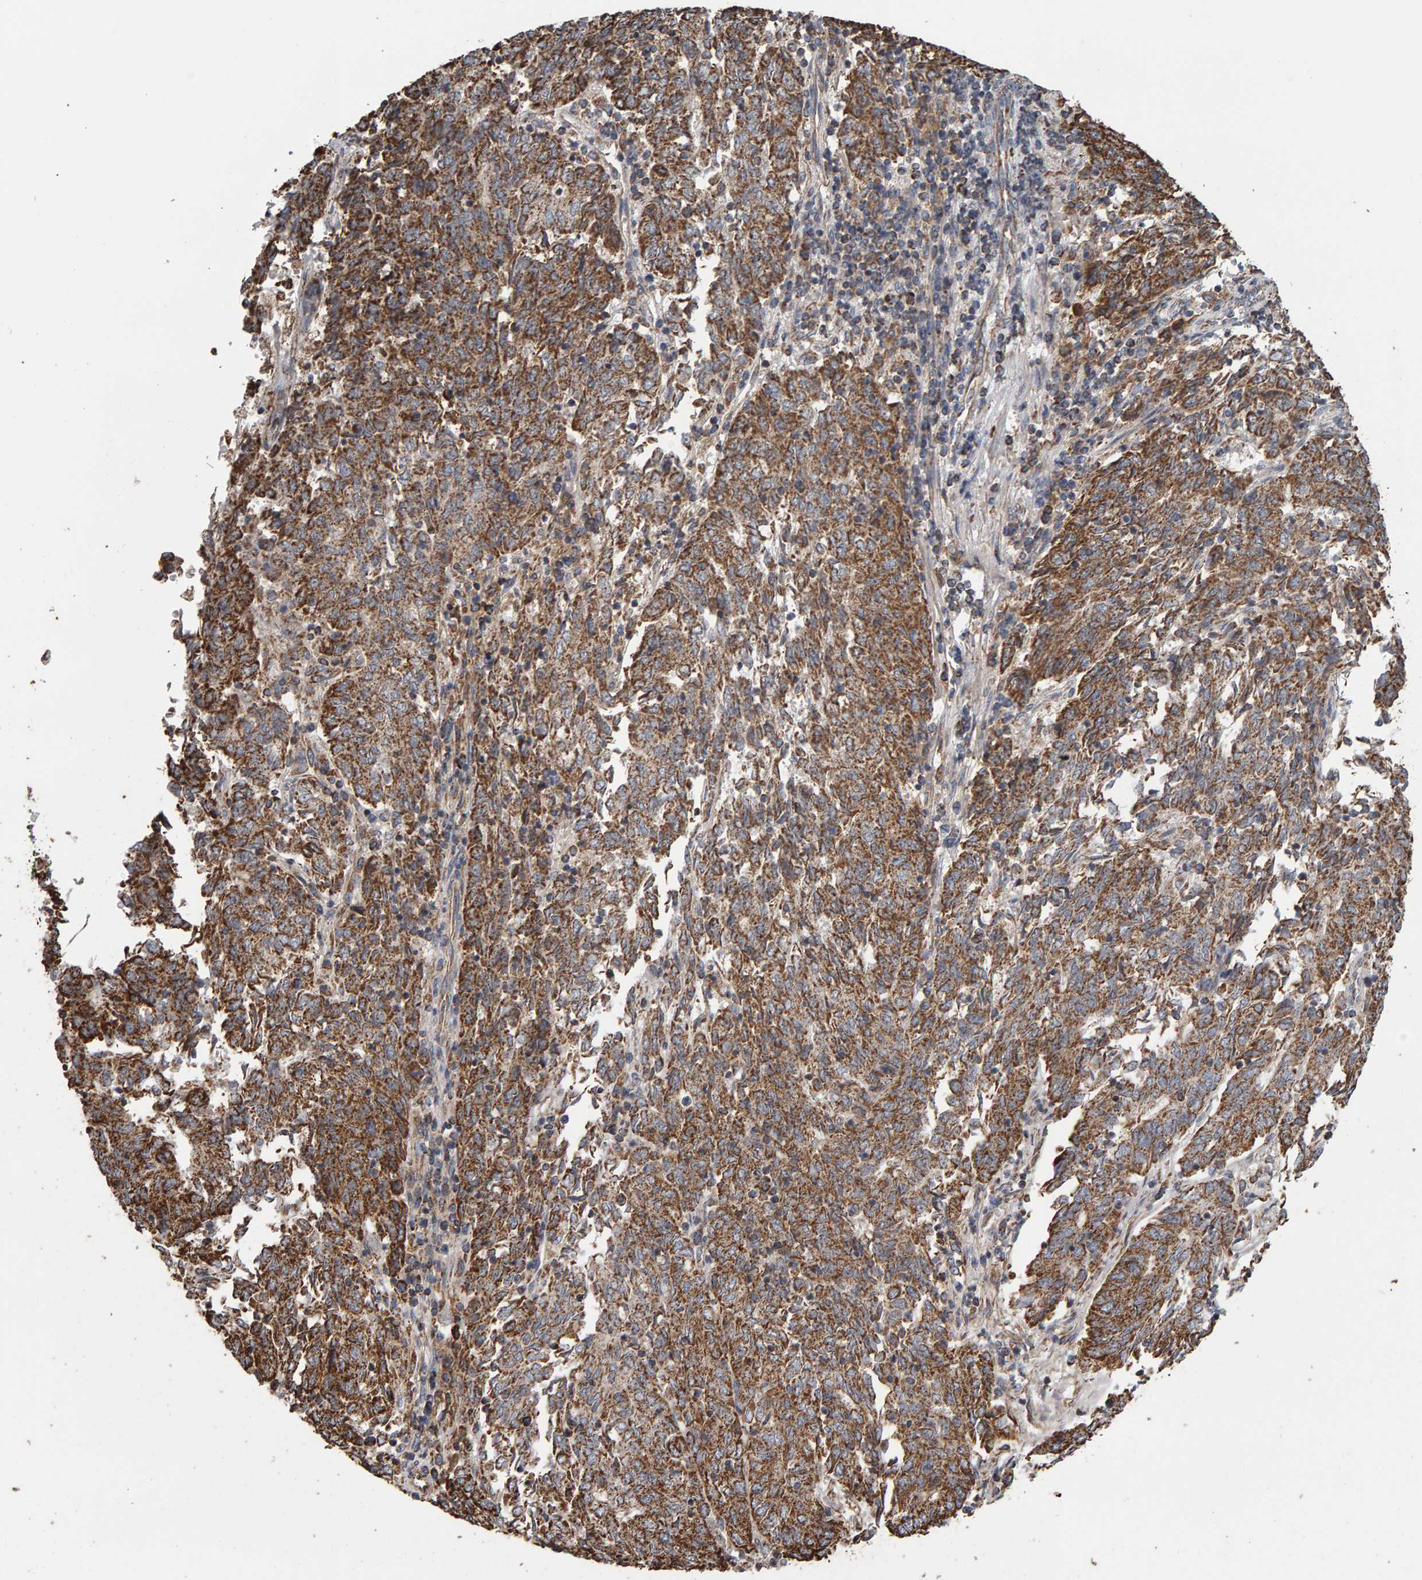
{"staining": {"intensity": "moderate", "quantity": ">75%", "location": "cytoplasmic/membranous"}, "tissue": "endometrial cancer", "cell_type": "Tumor cells", "image_type": "cancer", "snomed": [{"axis": "morphology", "description": "Adenocarcinoma, NOS"}, {"axis": "topography", "description": "Endometrium"}], "caption": "Human endometrial adenocarcinoma stained with a brown dye shows moderate cytoplasmic/membranous positive positivity in about >75% of tumor cells.", "gene": "TOM1L1", "patient": {"sex": "female", "age": 80}}